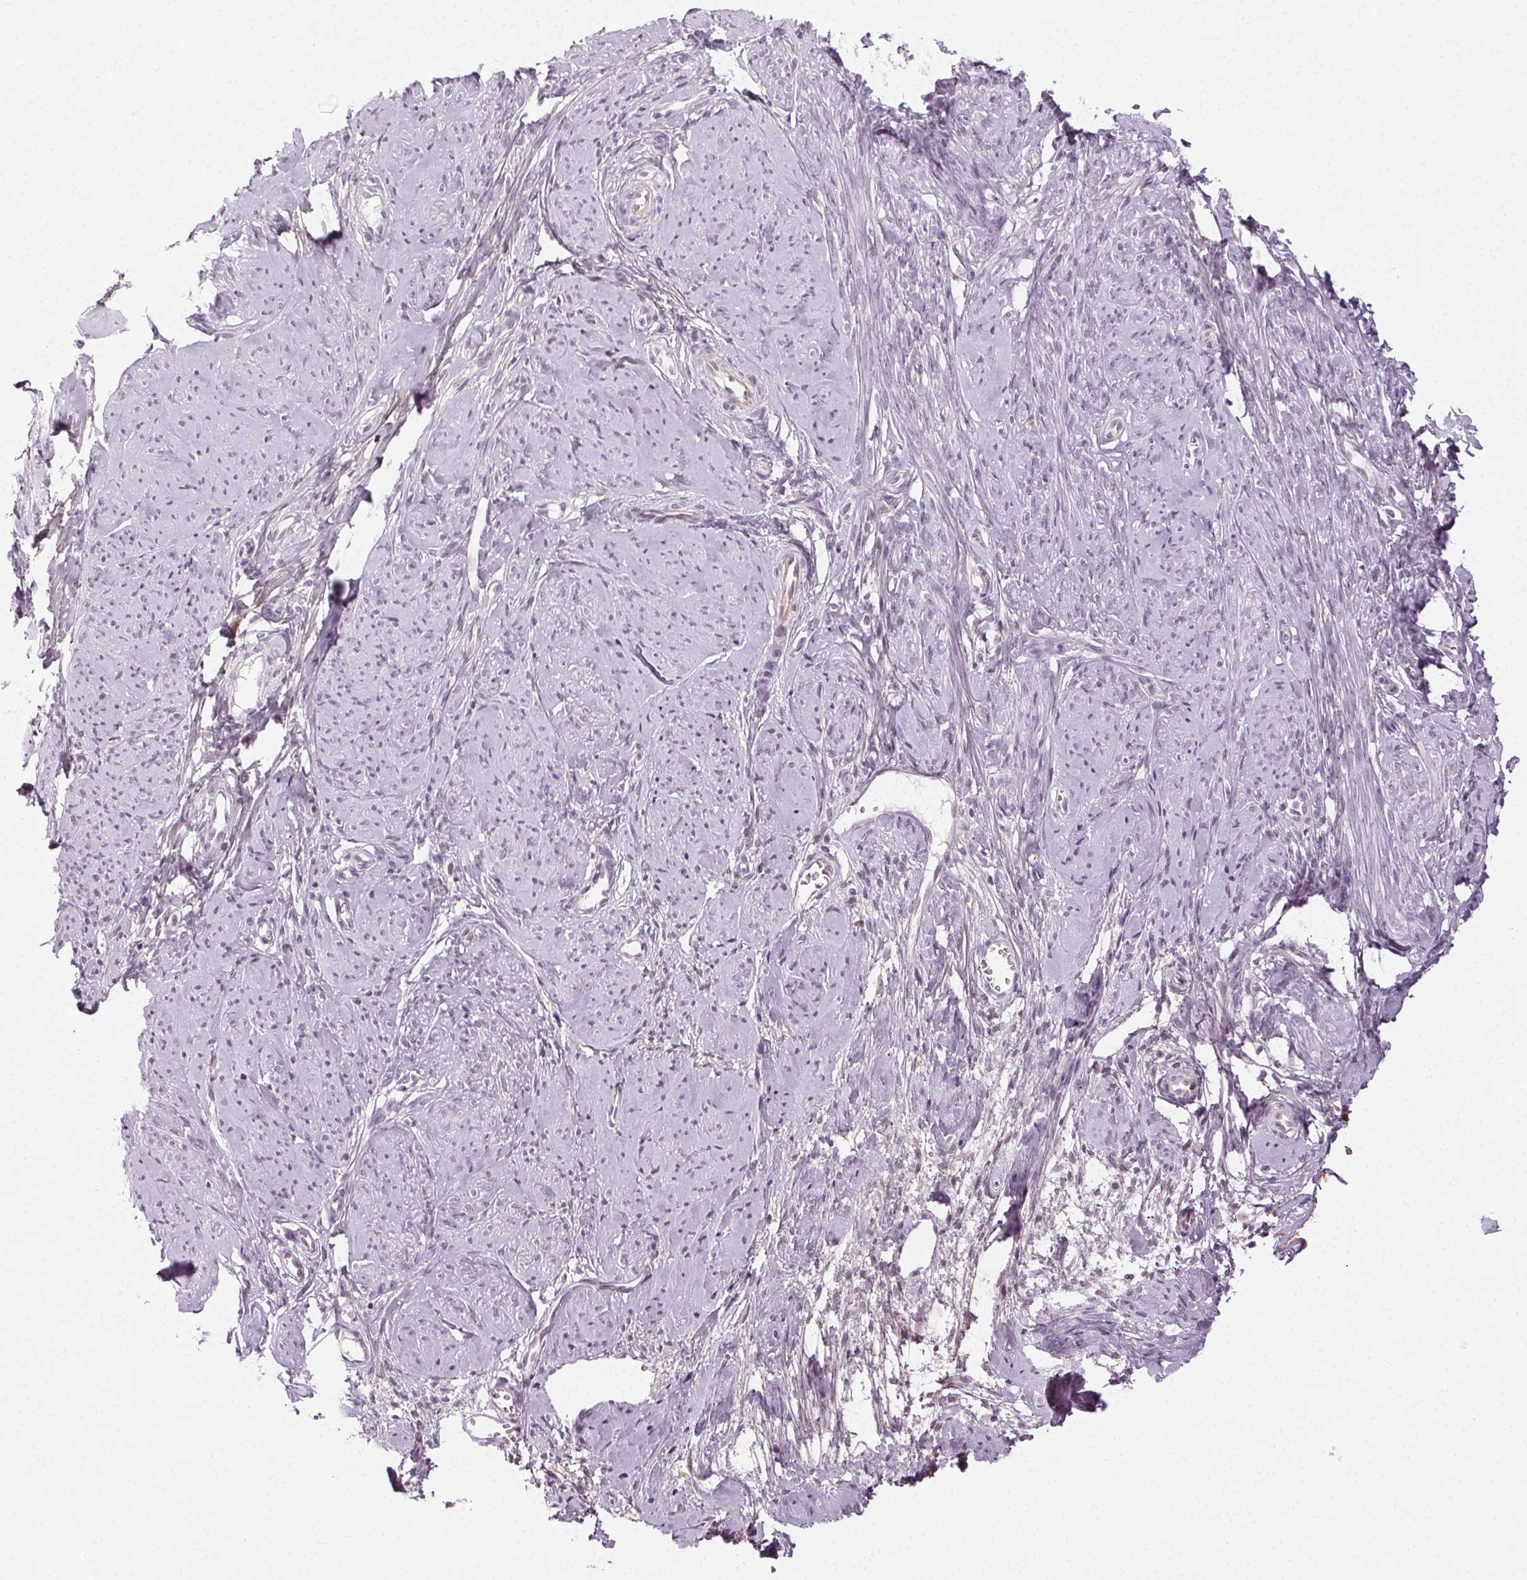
{"staining": {"intensity": "negative", "quantity": "none", "location": "none"}, "tissue": "smooth muscle", "cell_type": "Smooth muscle cells", "image_type": "normal", "snomed": [{"axis": "morphology", "description": "Normal tissue, NOS"}, {"axis": "topography", "description": "Smooth muscle"}], "caption": "This is a micrograph of immunohistochemistry staining of normal smooth muscle, which shows no positivity in smooth muscle cells. (DAB immunohistochemistry with hematoxylin counter stain).", "gene": "AIF1L", "patient": {"sex": "female", "age": 48}}